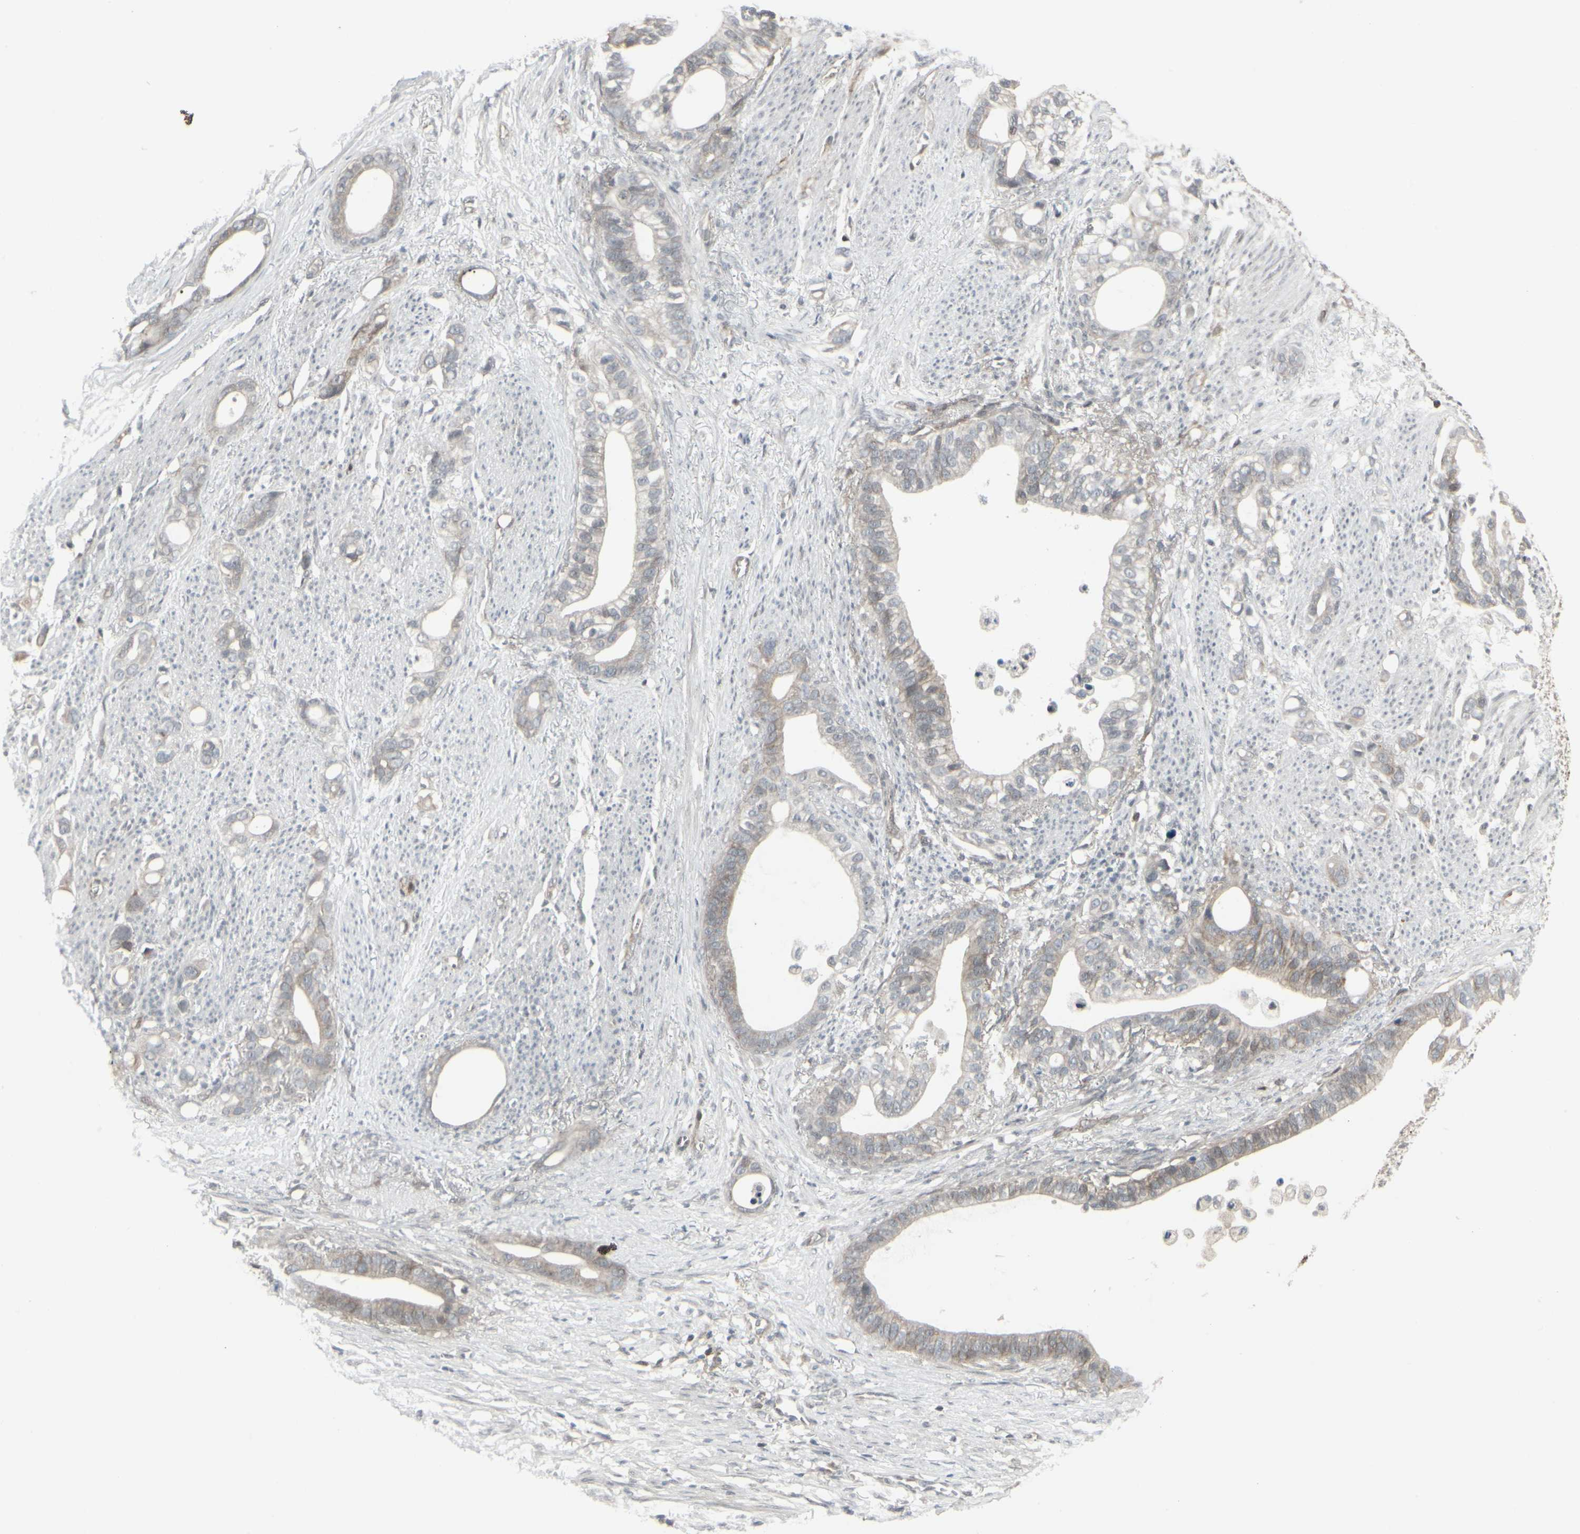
{"staining": {"intensity": "weak", "quantity": ">75%", "location": "cytoplasmic/membranous"}, "tissue": "stomach cancer", "cell_type": "Tumor cells", "image_type": "cancer", "snomed": [{"axis": "morphology", "description": "Adenocarcinoma, NOS"}, {"axis": "topography", "description": "Stomach"}], "caption": "Immunohistochemistry (IHC) image of neoplastic tissue: adenocarcinoma (stomach) stained using immunohistochemistry reveals low levels of weak protein expression localized specifically in the cytoplasmic/membranous of tumor cells, appearing as a cytoplasmic/membranous brown color.", "gene": "IGFBP6", "patient": {"sex": "female", "age": 75}}